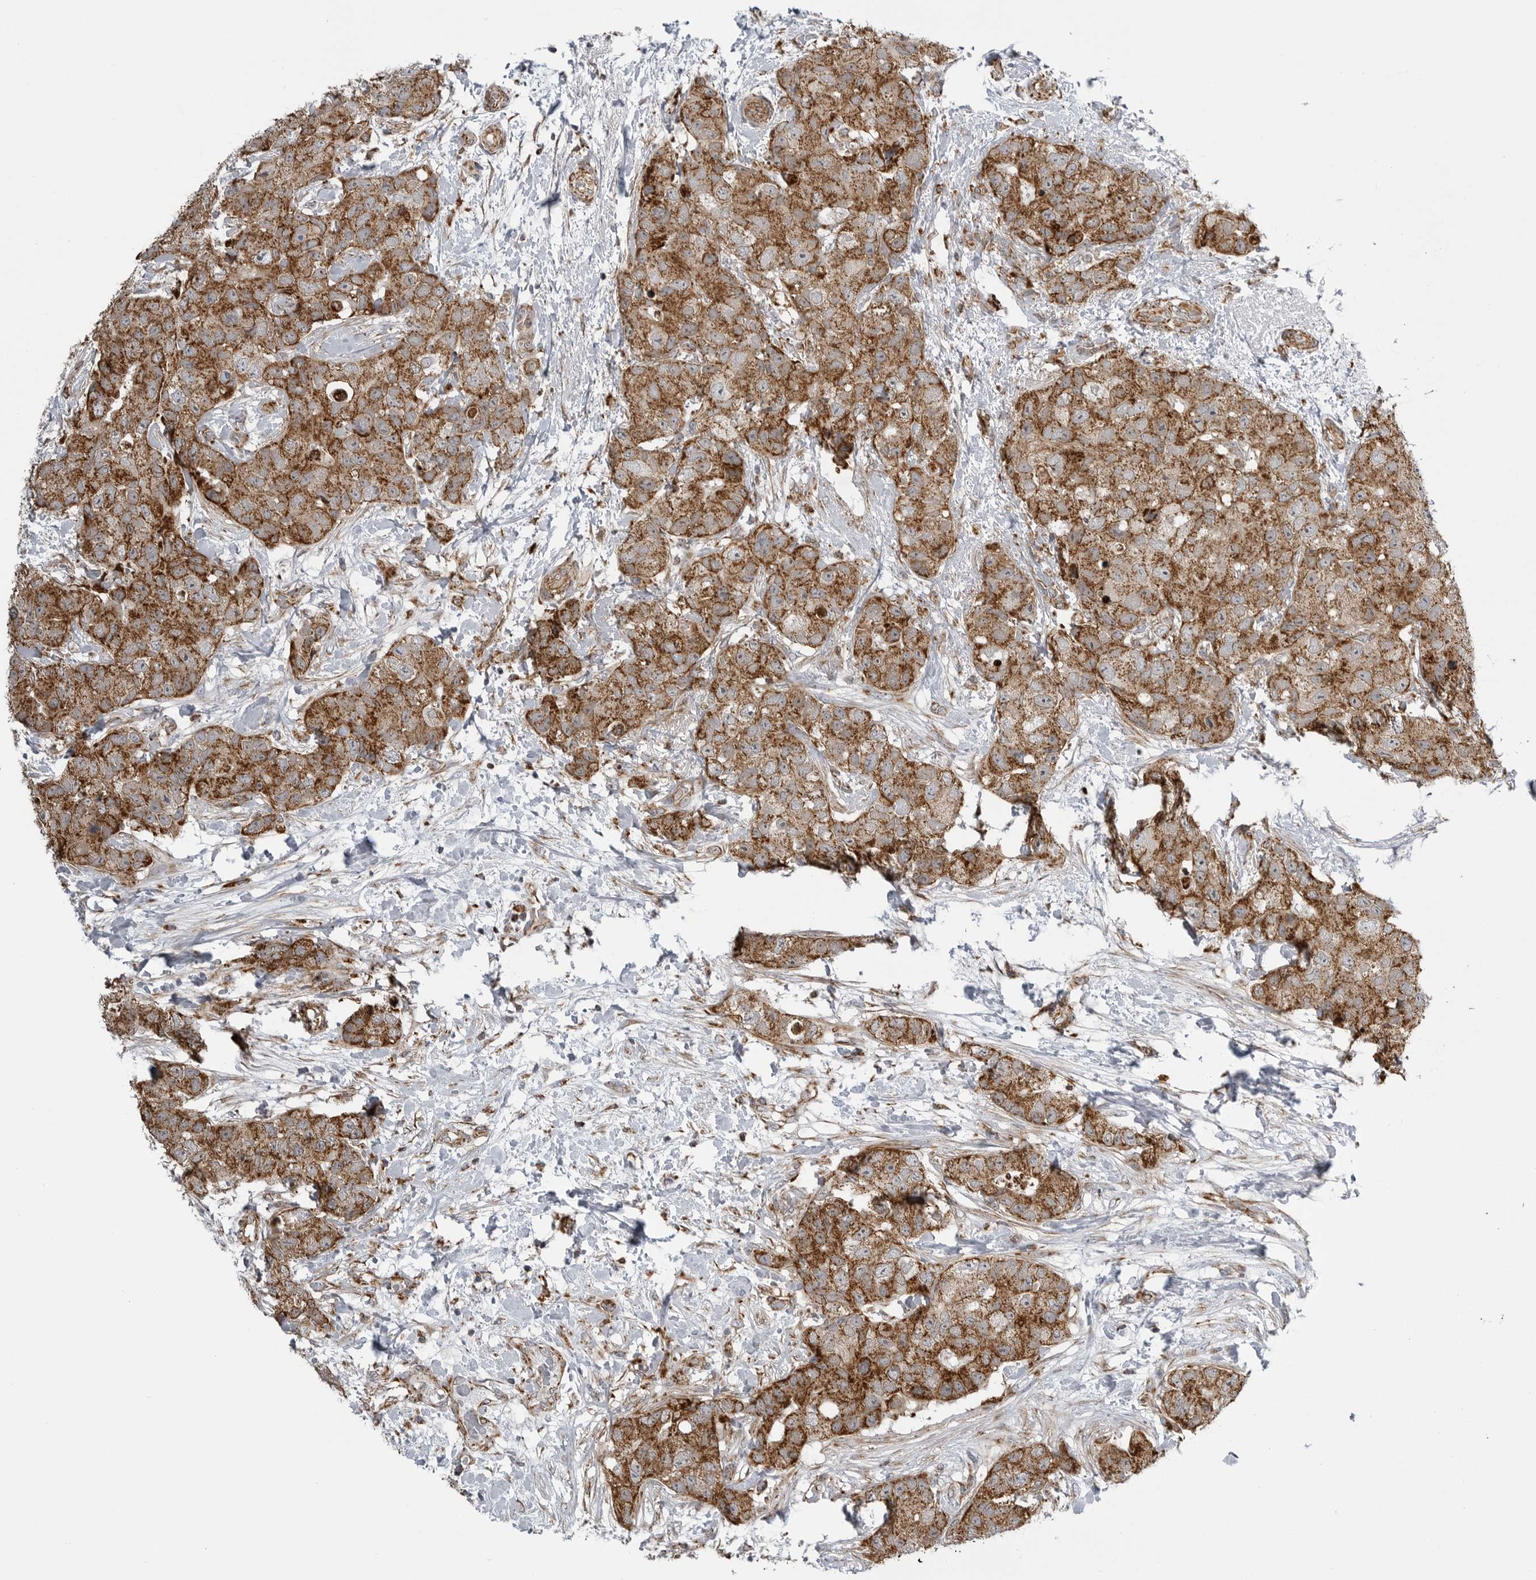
{"staining": {"intensity": "moderate", "quantity": ">75%", "location": "cytoplasmic/membranous"}, "tissue": "breast cancer", "cell_type": "Tumor cells", "image_type": "cancer", "snomed": [{"axis": "morphology", "description": "Duct carcinoma"}, {"axis": "topography", "description": "Breast"}], "caption": "This is an image of immunohistochemistry staining of breast intraductal carcinoma, which shows moderate positivity in the cytoplasmic/membranous of tumor cells.", "gene": "FH", "patient": {"sex": "female", "age": 62}}